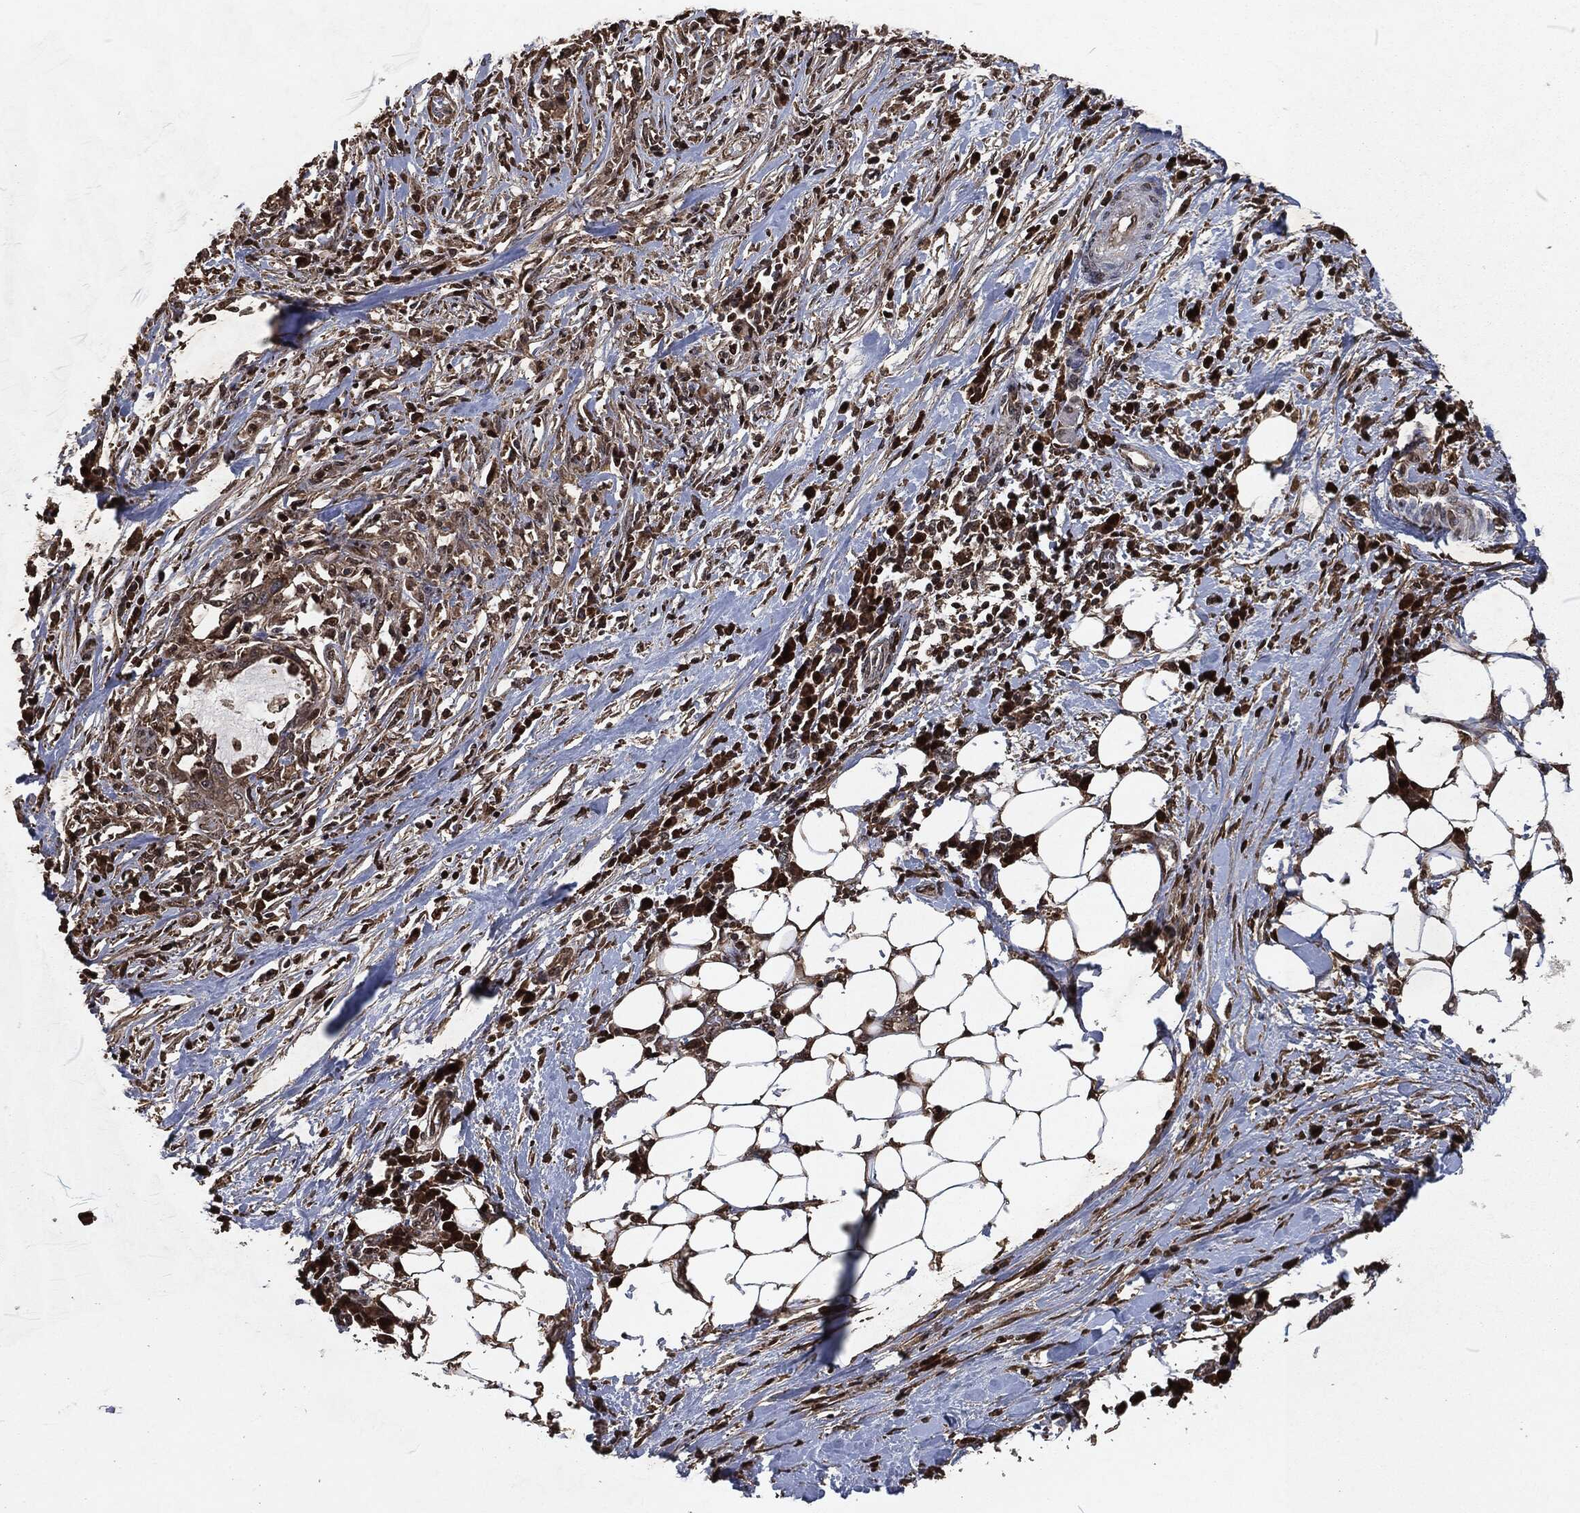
{"staining": {"intensity": "strong", "quantity": "25%-75%", "location": "cytoplasmic/membranous,nuclear"}, "tissue": "stomach cancer", "cell_type": "Tumor cells", "image_type": "cancer", "snomed": [{"axis": "morphology", "description": "Adenocarcinoma, NOS"}, {"axis": "topography", "description": "Stomach"}], "caption": "Protein expression analysis of human stomach cancer (adenocarcinoma) reveals strong cytoplasmic/membranous and nuclear positivity in approximately 25%-75% of tumor cells. (brown staining indicates protein expression, while blue staining denotes nuclei).", "gene": "SNAI1", "patient": {"sex": "male", "age": 54}}